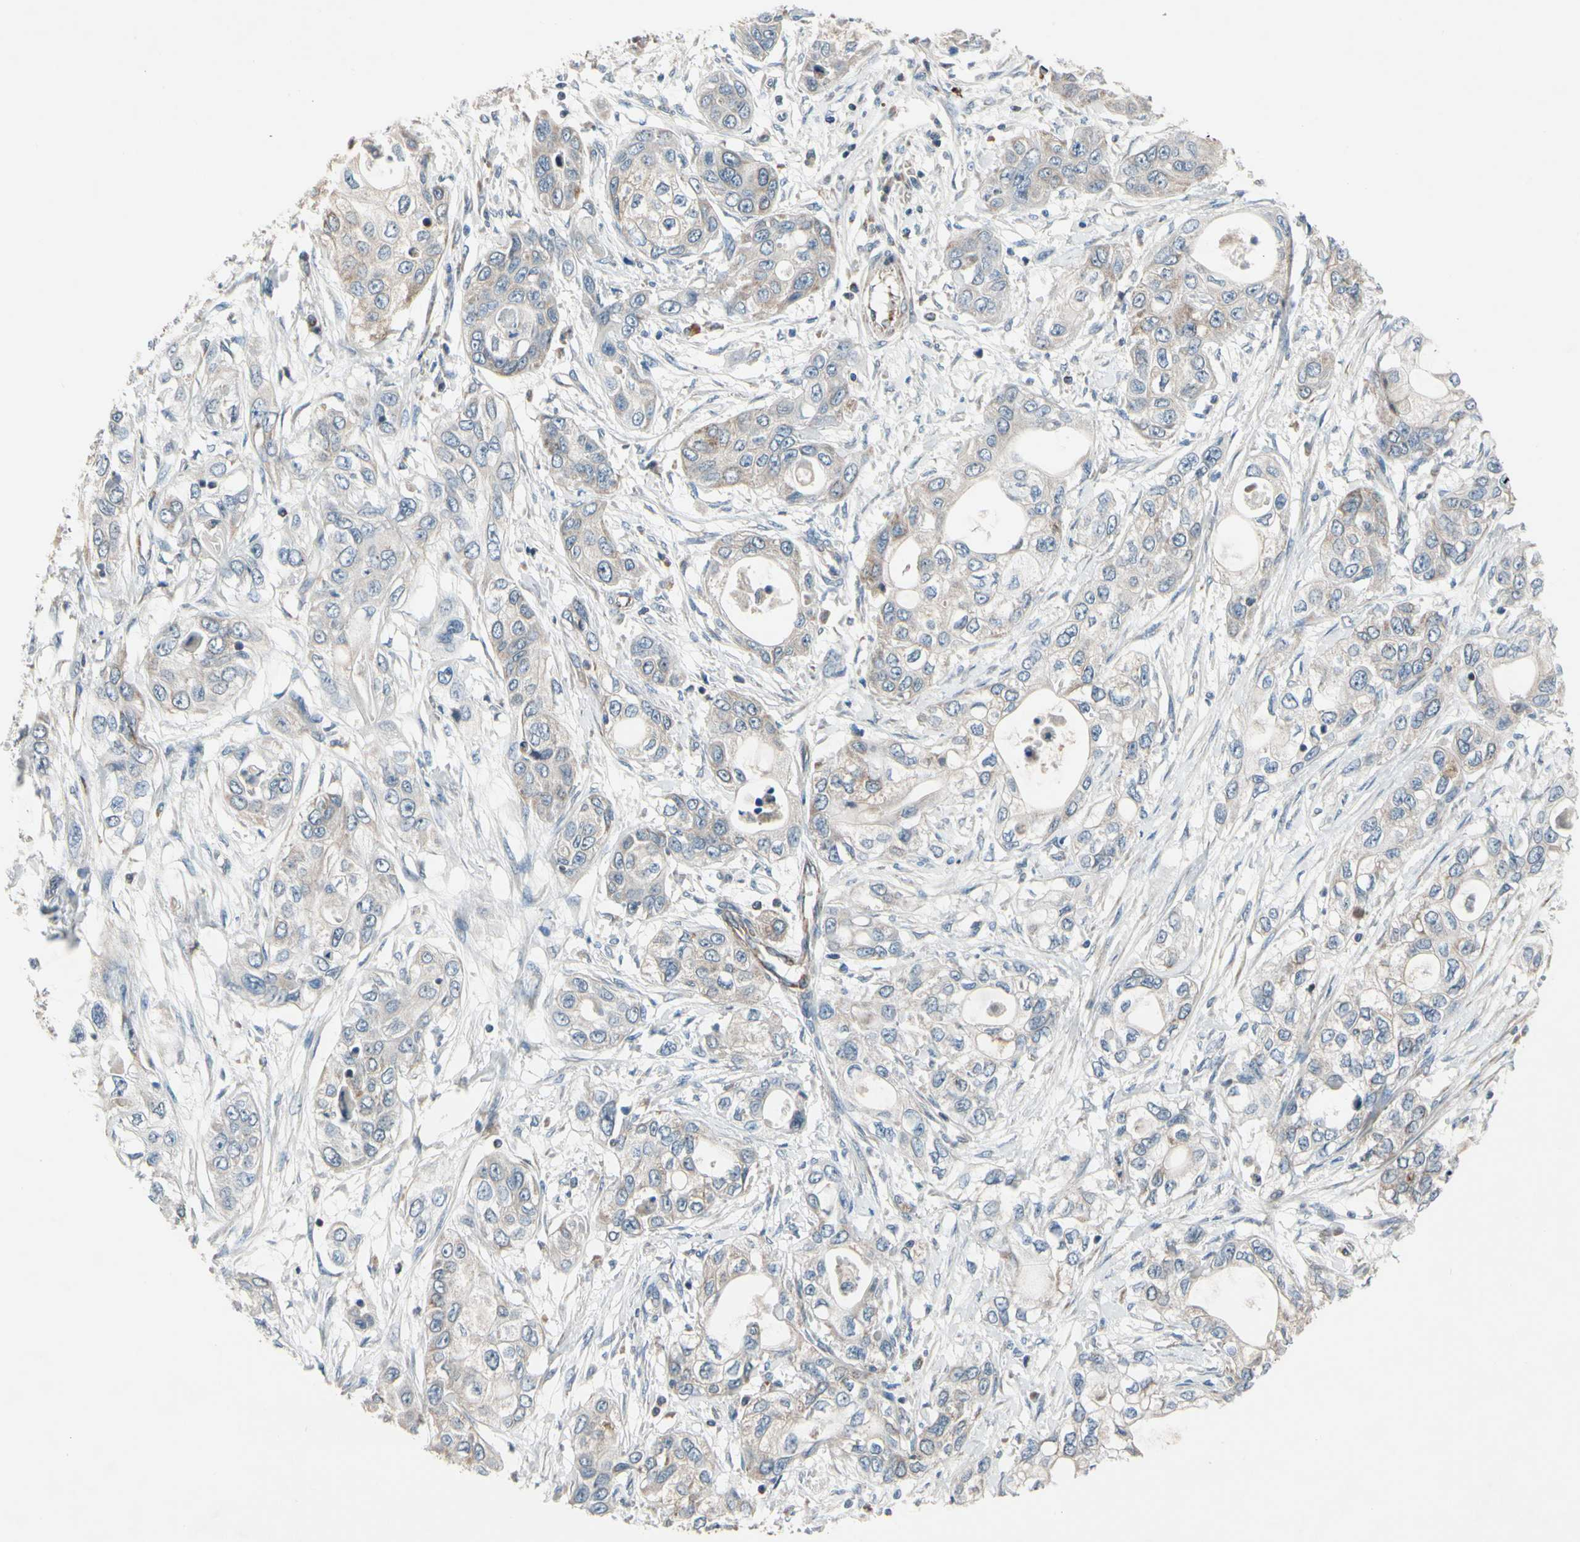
{"staining": {"intensity": "weak", "quantity": ">75%", "location": "cytoplasmic/membranous"}, "tissue": "pancreatic cancer", "cell_type": "Tumor cells", "image_type": "cancer", "snomed": [{"axis": "morphology", "description": "Adenocarcinoma, NOS"}, {"axis": "topography", "description": "Pancreas"}], "caption": "This histopathology image displays immunohistochemistry staining of human adenocarcinoma (pancreatic), with low weak cytoplasmic/membranous expression in about >75% of tumor cells.", "gene": "CPT1A", "patient": {"sex": "female", "age": 70}}